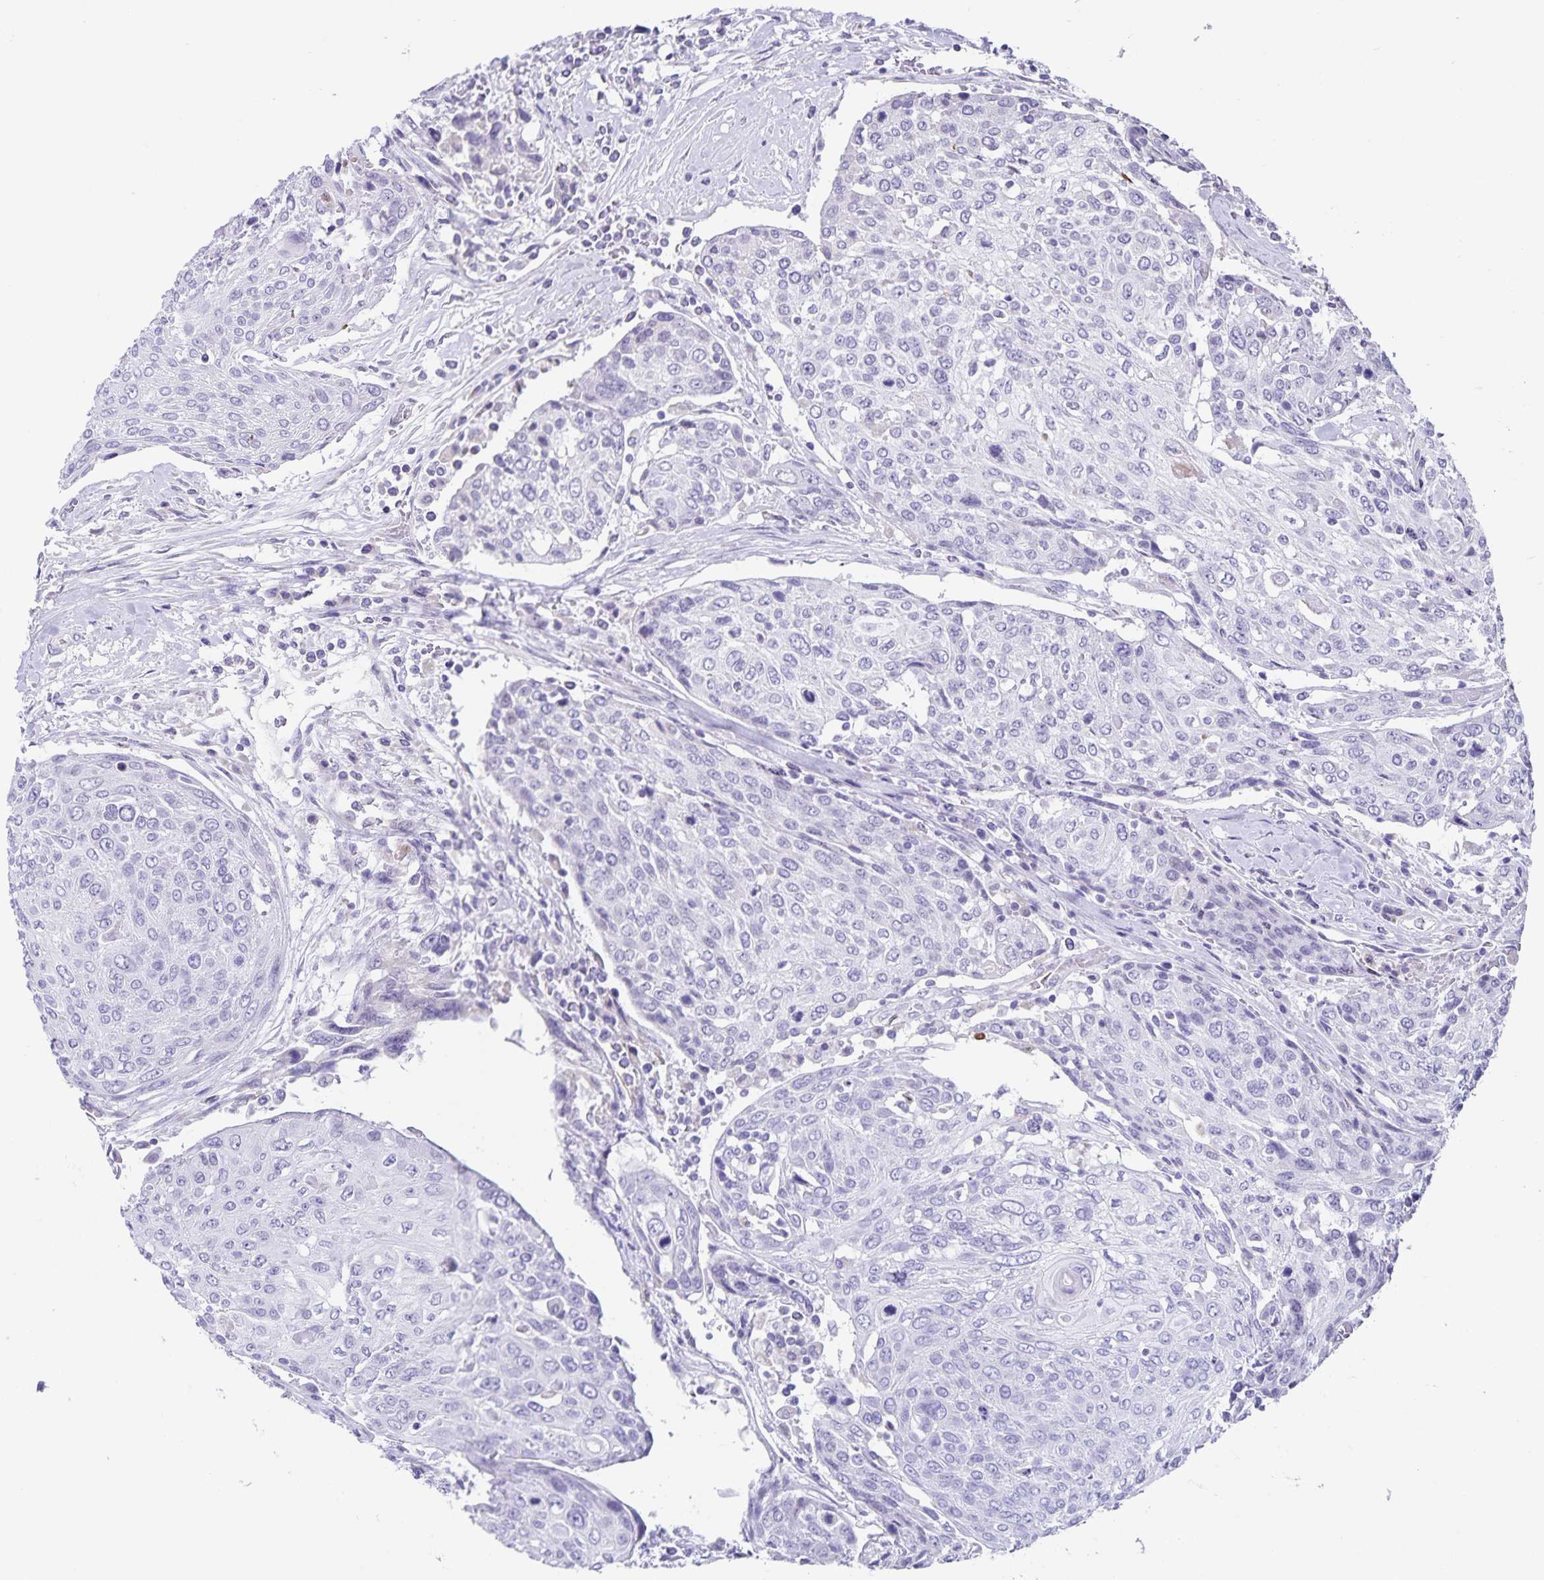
{"staining": {"intensity": "negative", "quantity": "none", "location": "none"}, "tissue": "urothelial cancer", "cell_type": "Tumor cells", "image_type": "cancer", "snomed": [{"axis": "morphology", "description": "Urothelial carcinoma, High grade"}, {"axis": "topography", "description": "Urinary bladder"}], "caption": "Protein analysis of urothelial cancer exhibits no significant staining in tumor cells.", "gene": "SYNM", "patient": {"sex": "female", "age": 70}}